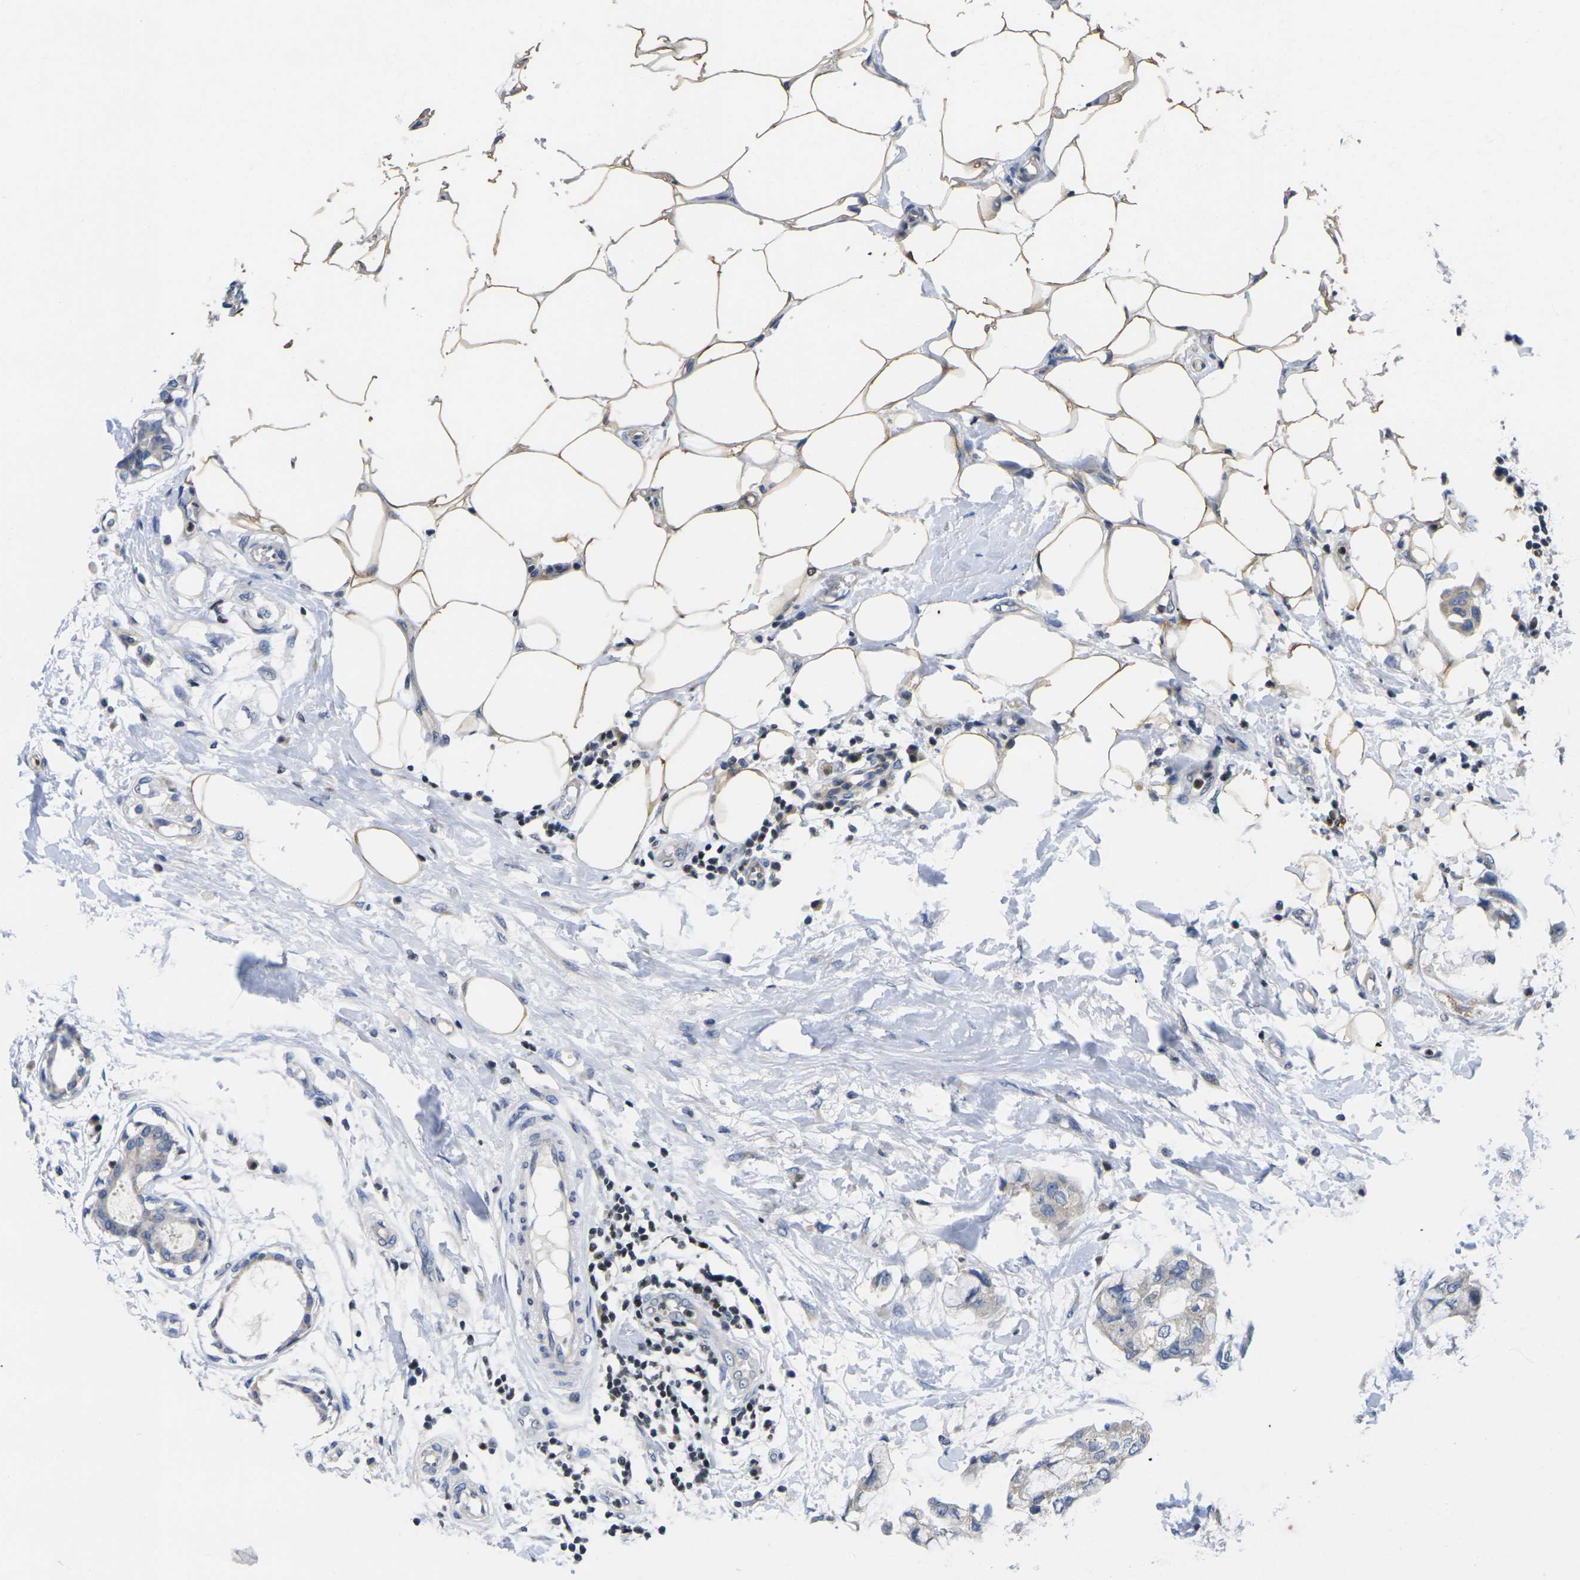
{"staining": {"intensity": "negative", "quantity": "none", "location": "none"}, "tissue": "breast cancer", "cell_type": "Tumor cells", "image_type": "cancer", "snomed": [{"axis": "morphology", "description": "Duct carcinoma"}, {"axis": "topography", "description": "Breast"}], "caption": "IHC image of neoplastic tissue: human breast invasive ductal carcinoma stained with DAB (3,3'-diaminobenzidine) displays no significant protein expression in tumor cells. (Stains: DAB (3,3'-diaminobenzidine) immunohistochemistry with hematoxylin counter stain, Microscopy: brightfield microscopy at high magnification).", "gene": "IKZF1", "patient": {"sex": "female", "age": 40}}